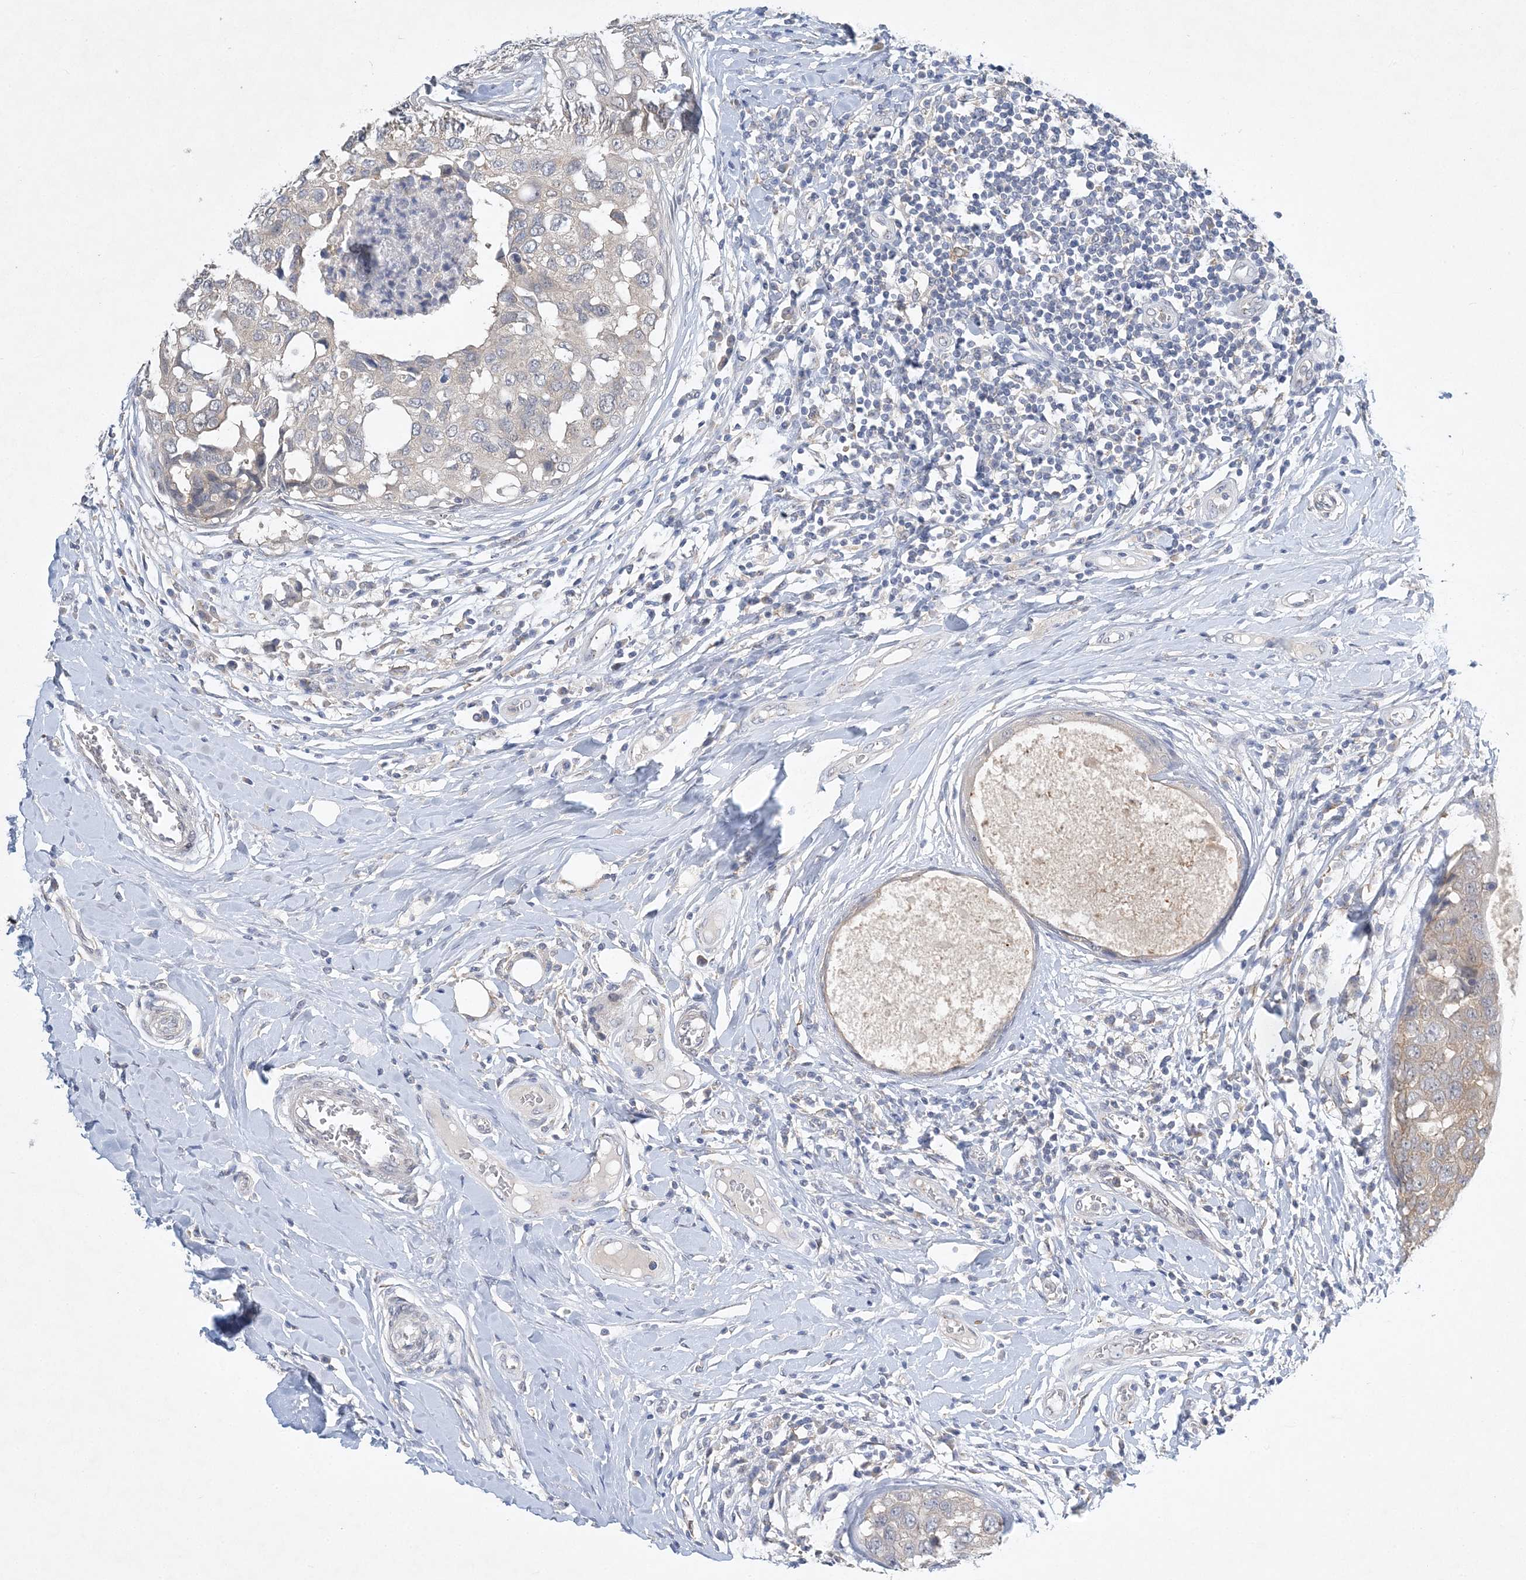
{"staining": {"intensity": "weak", "quantity": "<25%", "location": "cytoplasmic/membranous"}, "tissue": "breast cancer", "cell_type": "Tumor cells", "image_type": "cancer", "snomed": [{"axis": "morphology", "description": "Duct carcinoma"}, {"axis": "topography", "description": "Breast"}], "caption": "A high-resolution photomicrograph shows immunohistochemistry staining of breast cancer (invasive ductal carcinoma), which exhibits no significant expression in tumor cells. (Brightfield microscopy of DAB (3,3'-diaminobenzidine) immunohistochemistry (IHC) at high magnification).", "gene": "ANKRD35", "patient": {"sex": "female", "age": 27}}